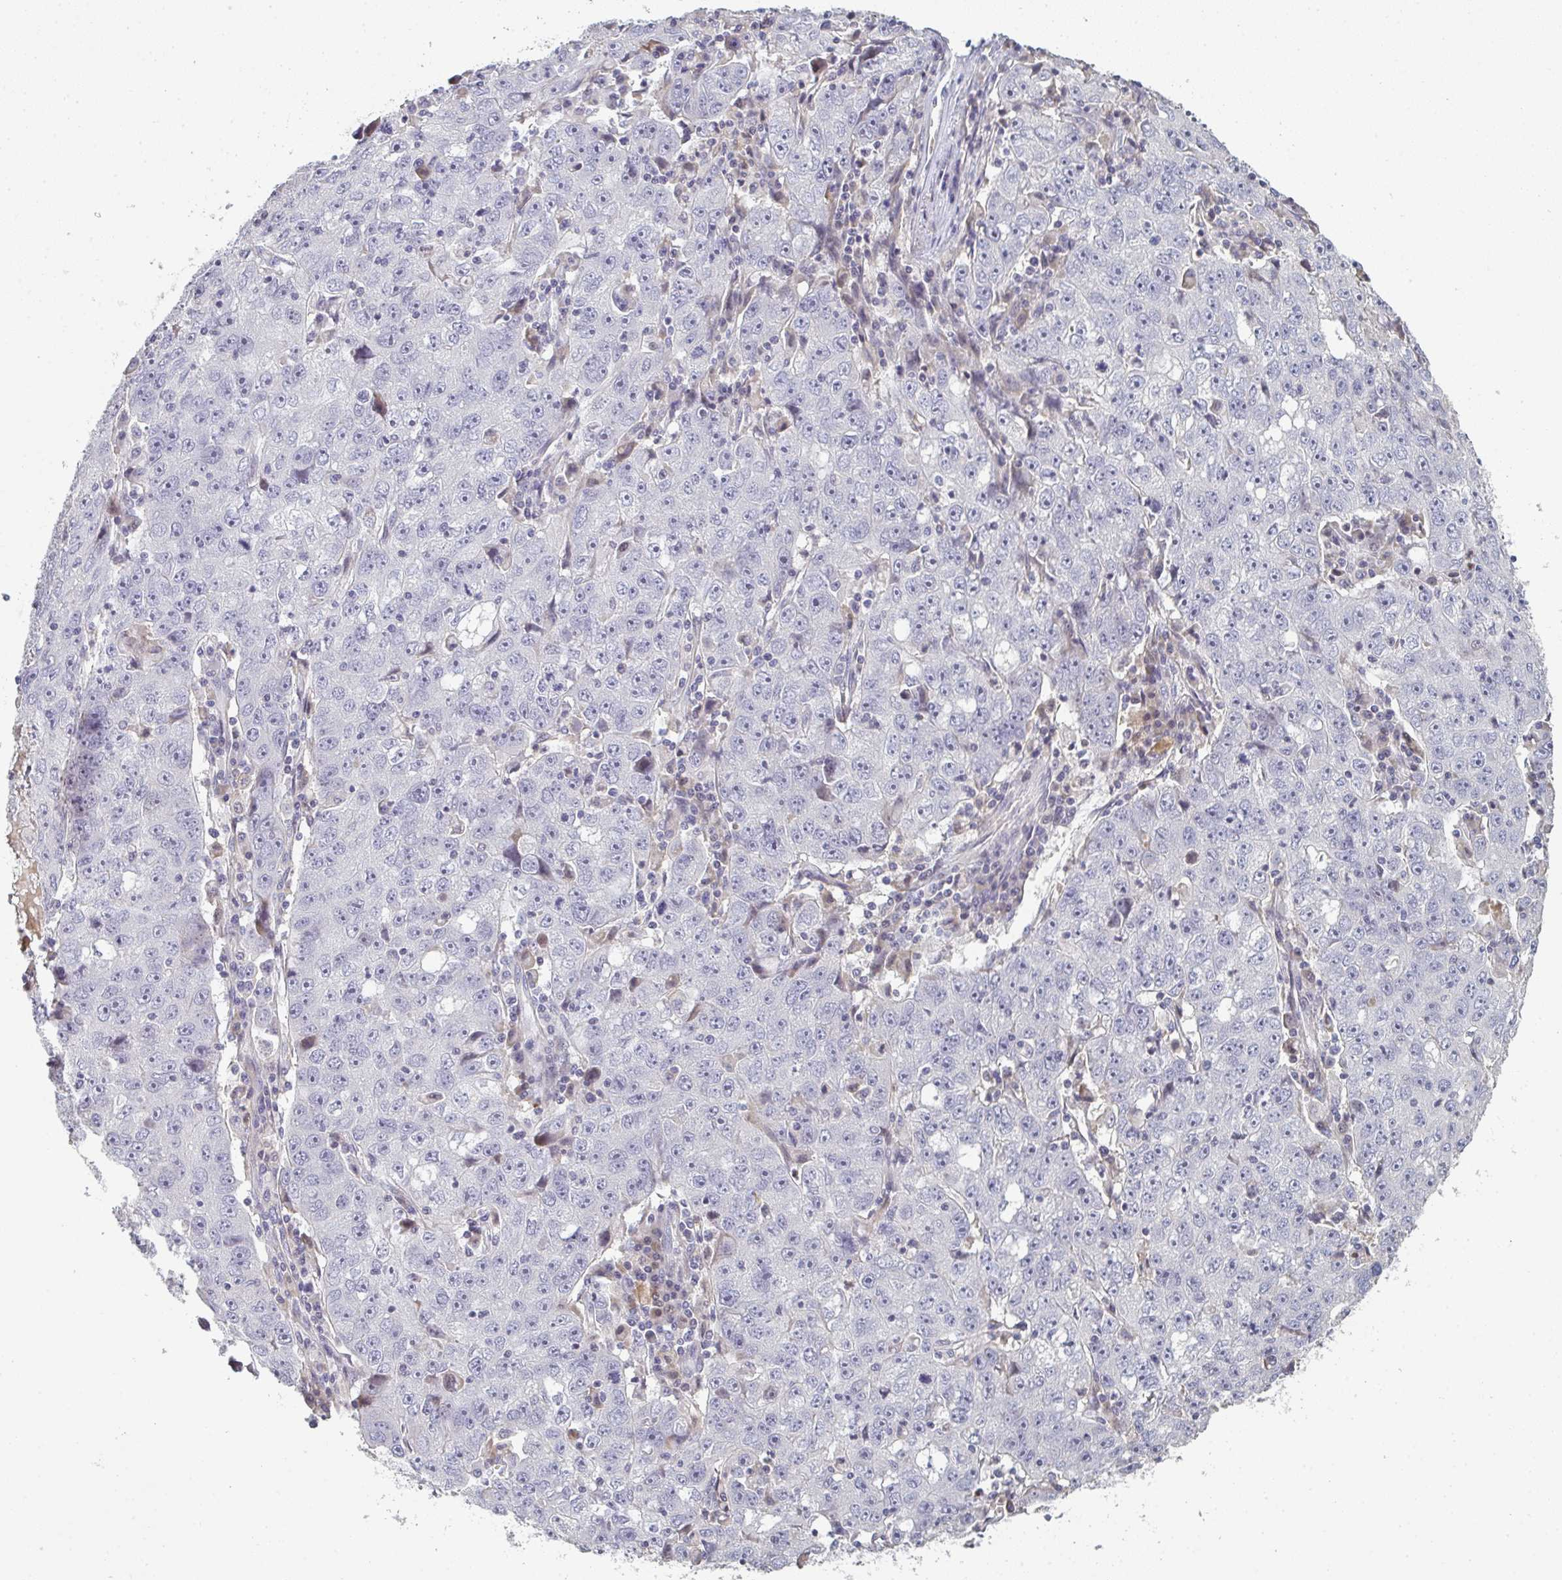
{"staining": {"intensity": "negative", "quantity": "none", "location": "none"}, "tissue": "lung cancer", "cell_type": "Tumor cells", "image_type": "cancer", "snomed": [{"axis": "morphology", "description": "Normal morphology"}, {"axis": "morphology", "description": "Adenocarcinoma, NOS"}, {"axis": "topography", "description": "Lymph node"}, {"axis": "topography", "description": "Lung"}], "caption": "Lung adenocarcinoma stained for a protein using IHC reveals no positivity tumor cells.", "gene": "A1CF", "patient": {"sex": "female", "age": 57}}